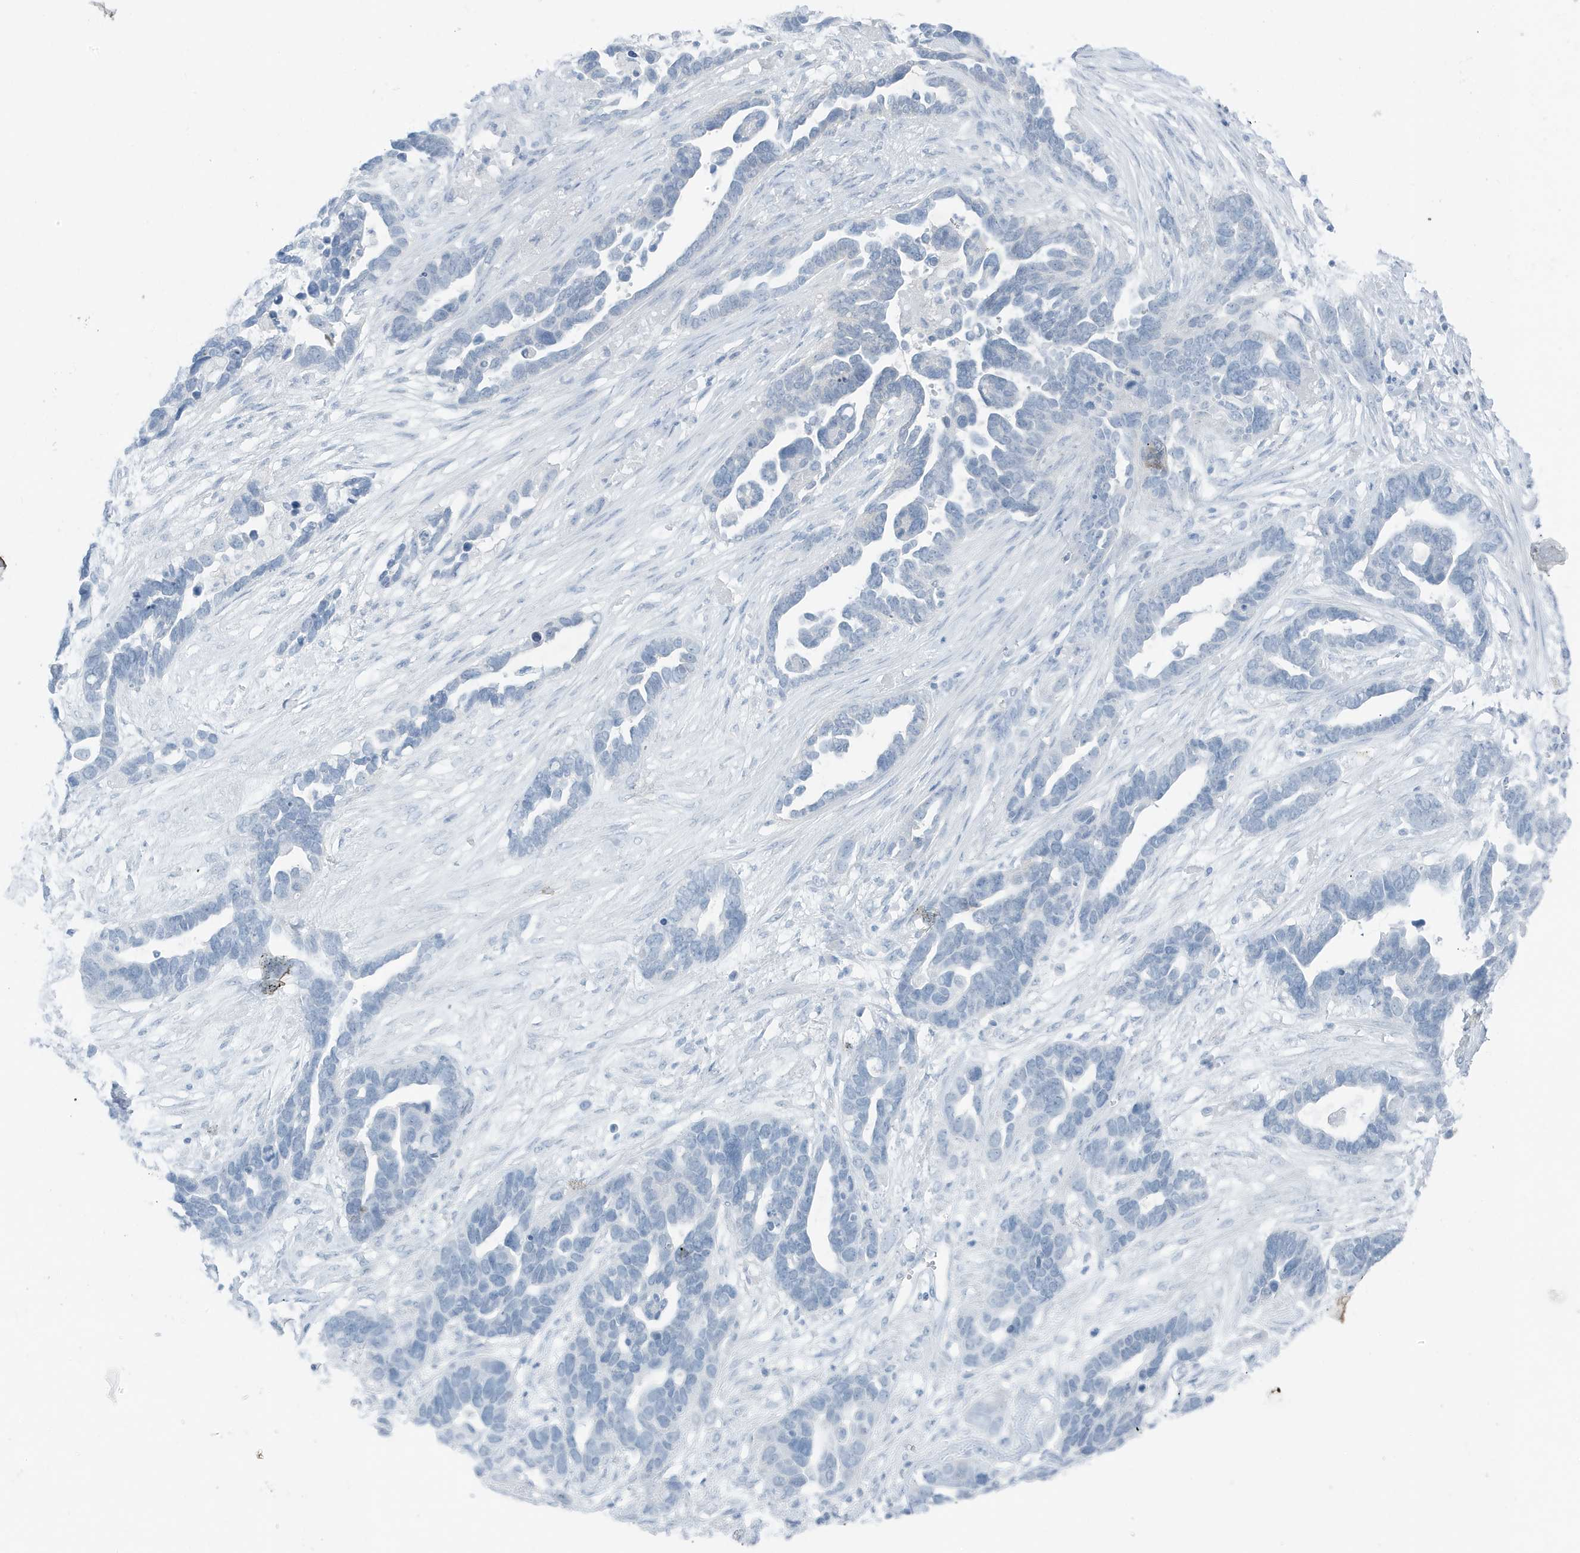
{"staining": {"intensity": "negative", "quantity": "none", "location": "none"}, "tissue": "ovarian cancer", "cell_type": "Tumor cells", "image_type": "cancer", "snomed": [{"axis": "morphology", "description": "Cystadenocarcinoma, serous, NOS"}, {"axis": "topography", "description": "Ovary"}], "caption": "Immunohistochemistry (IHC) histopathology image of neoplastic tissue: ovarian cancer (serous cystadenocarcinoma) stained with DAB (3,3'-diaminobenzidine) reveals no significant protein positivity in tumor cells.", "gene": "ZFP64", "patient": {"sex": "female", "age": 54}}